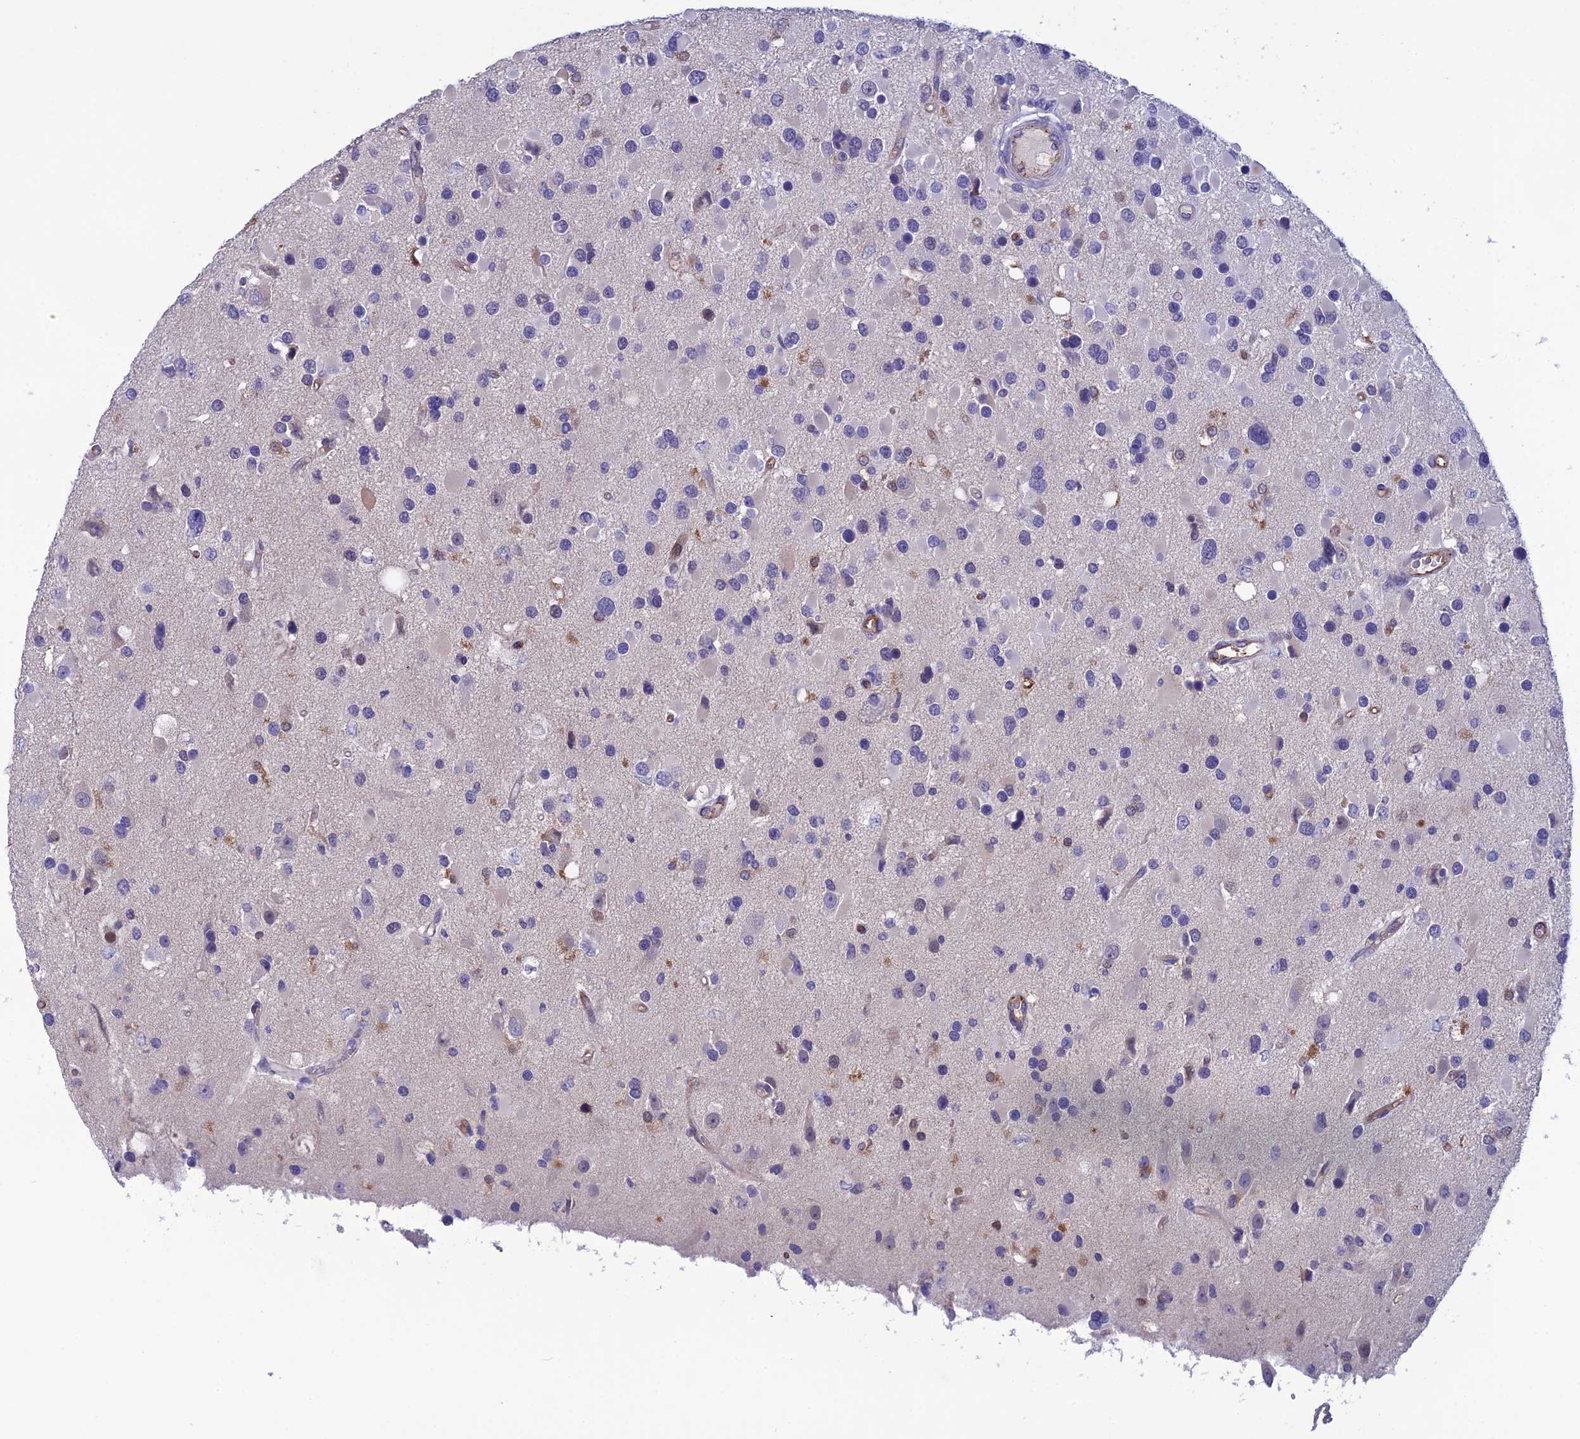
{"staining": {"intensity": "moderate", "quantity": "<25%", "location": "cytoplasmic/membranous"}, "tissue": "glioma", "cell_type": "Tumor cells", "image_type": "cancer", "snomed": [{"axis": "morphology", "description": "Glioma, malignant, High grade"}, {"axis": "topography", "description": "Brain"}], "caption": "Immunohistochemical staining of malignant glioma (high-grade) displays low levels of moderate cytoplasmic/membranous protein expression in about <25% of tumor cells.", "gene": "CRB2", "patient": {"sex": "male", "age": 53}}